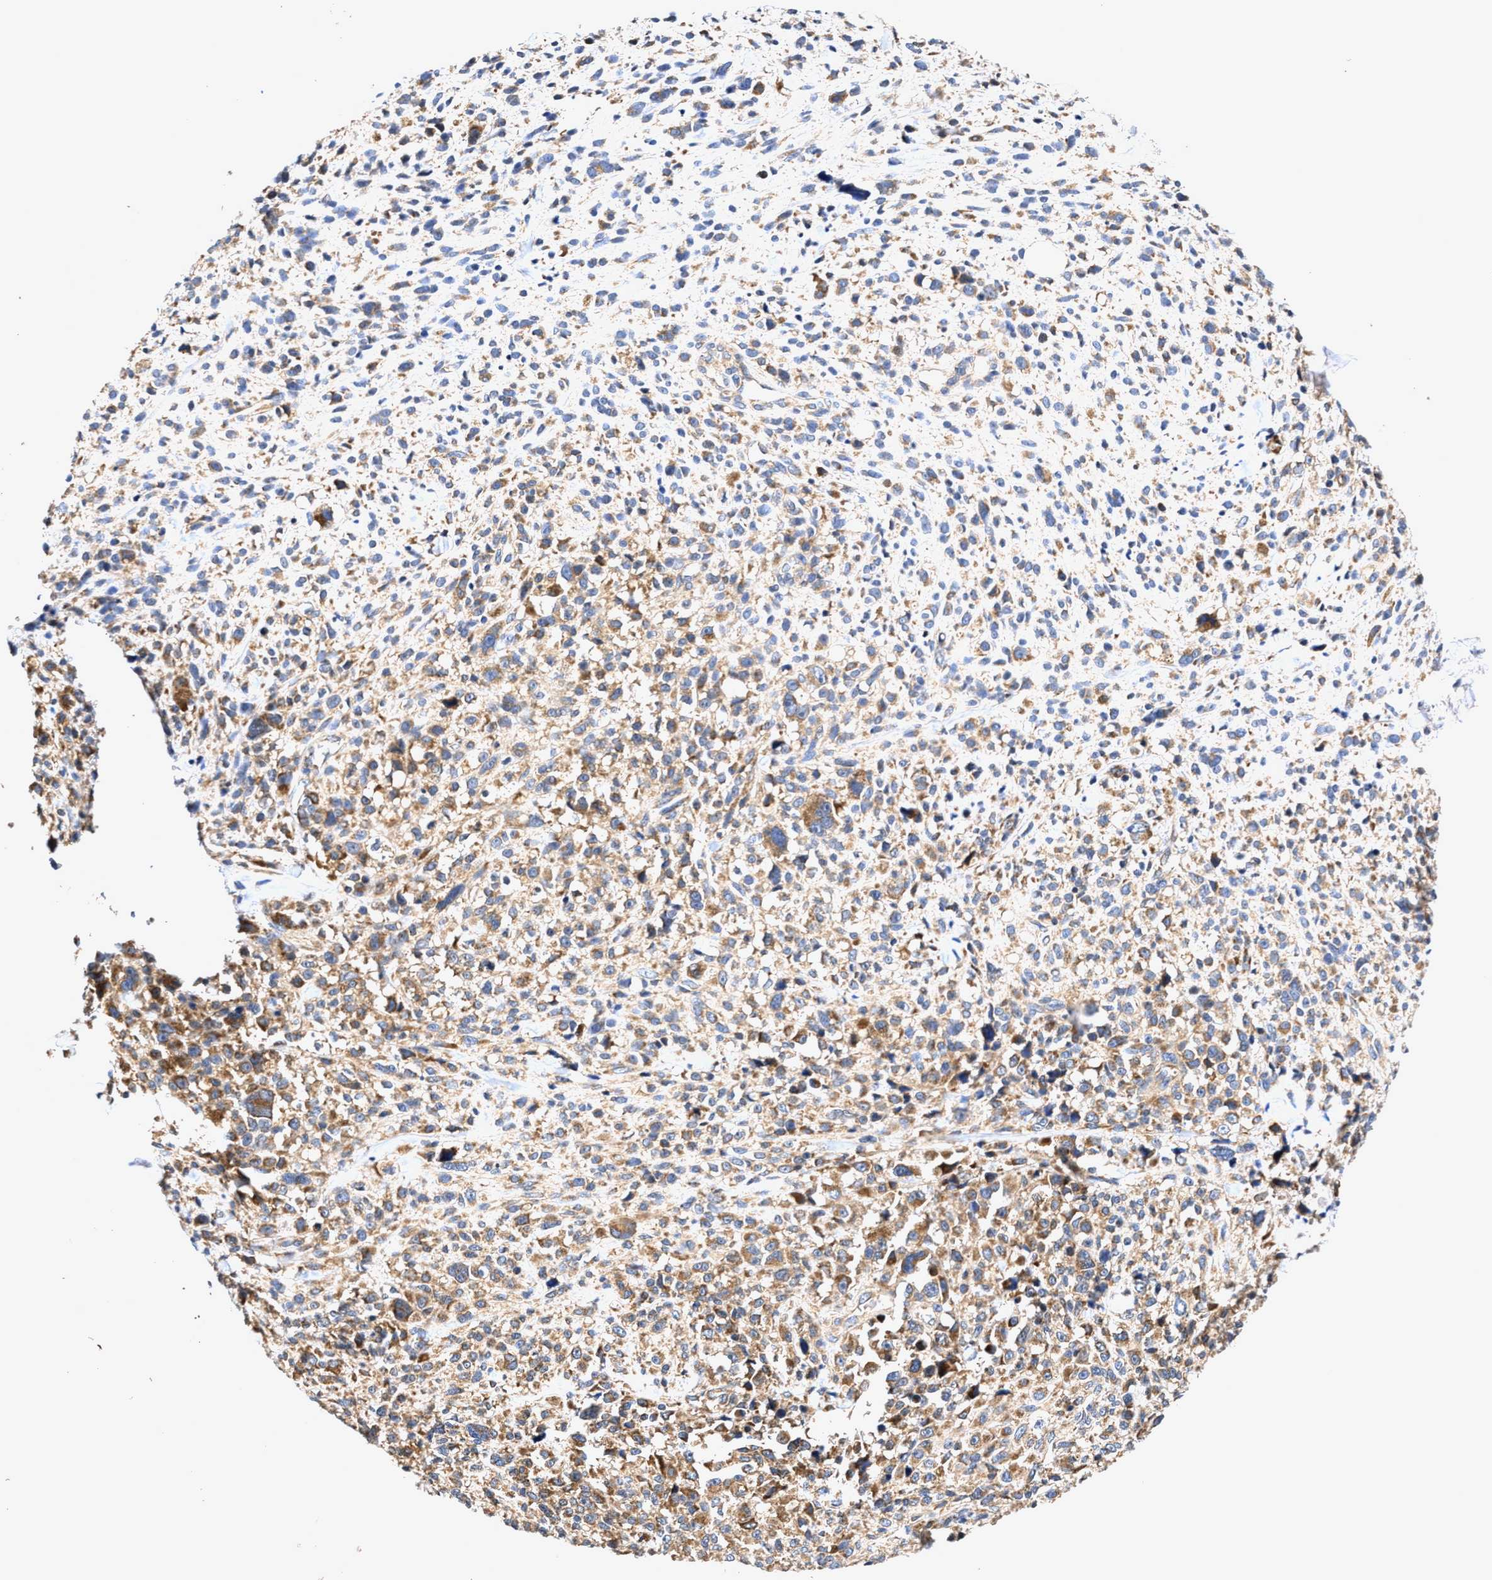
{"staining": {"intensity": "moderate", "quantity": "25%-75%", "location": "cytoplasmic/membranous"}, "tissue": "melanoma", "cell_type": "Tumor cells", "image_type": "cancer", "snomed": [{"axis": "morphology", "description": "Malignant melanoma, NOS"}, {"axis": "topography", "description": "Skin"}], "caption": "There is medium levels of moderate cytoplasmic/membranous staining in tumor cells of melanoma, as demonstrated by immunohistochemical staining (brown color).", "gene": "EFNA4", "patient": {"sex": "female", "age": 55}}